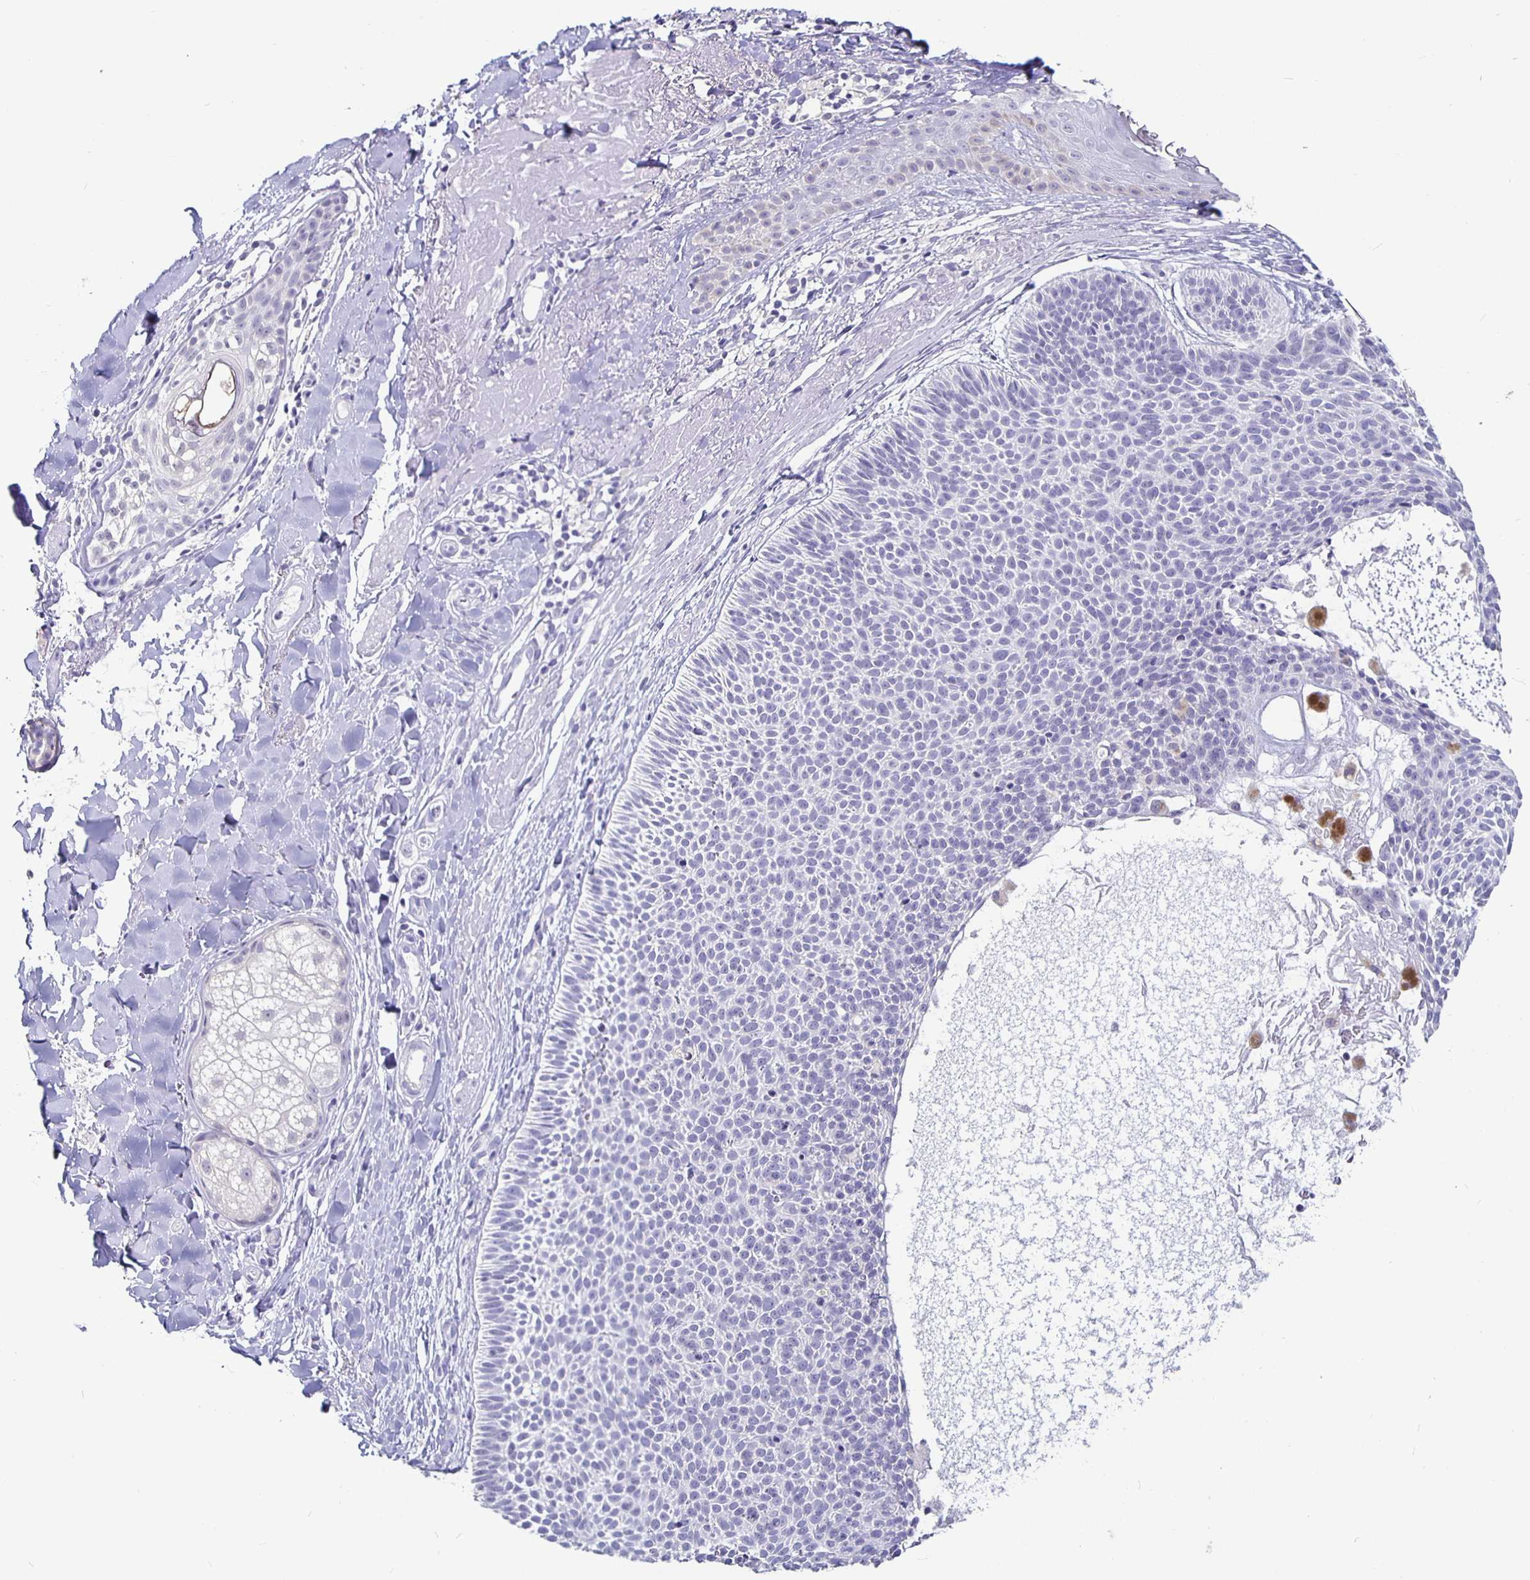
{"staining": {"intensity": "negative", "quantity": "none", "location": "none"}, "tissue": "skin cancer", "cell_type": "Tumor cells", "image_type": "cancer", "snomed": [{"axis": "morphology", "description": "Basal cell carcinoma"}, {"axis": "topography", "description": "Skin"}], "caption": "Skin basal cell carcinoma stained for a protein using IHC reveals no positivity tumor cells.", "gene": "GPX4", "patient": {"sex": "male", "age": 82}}